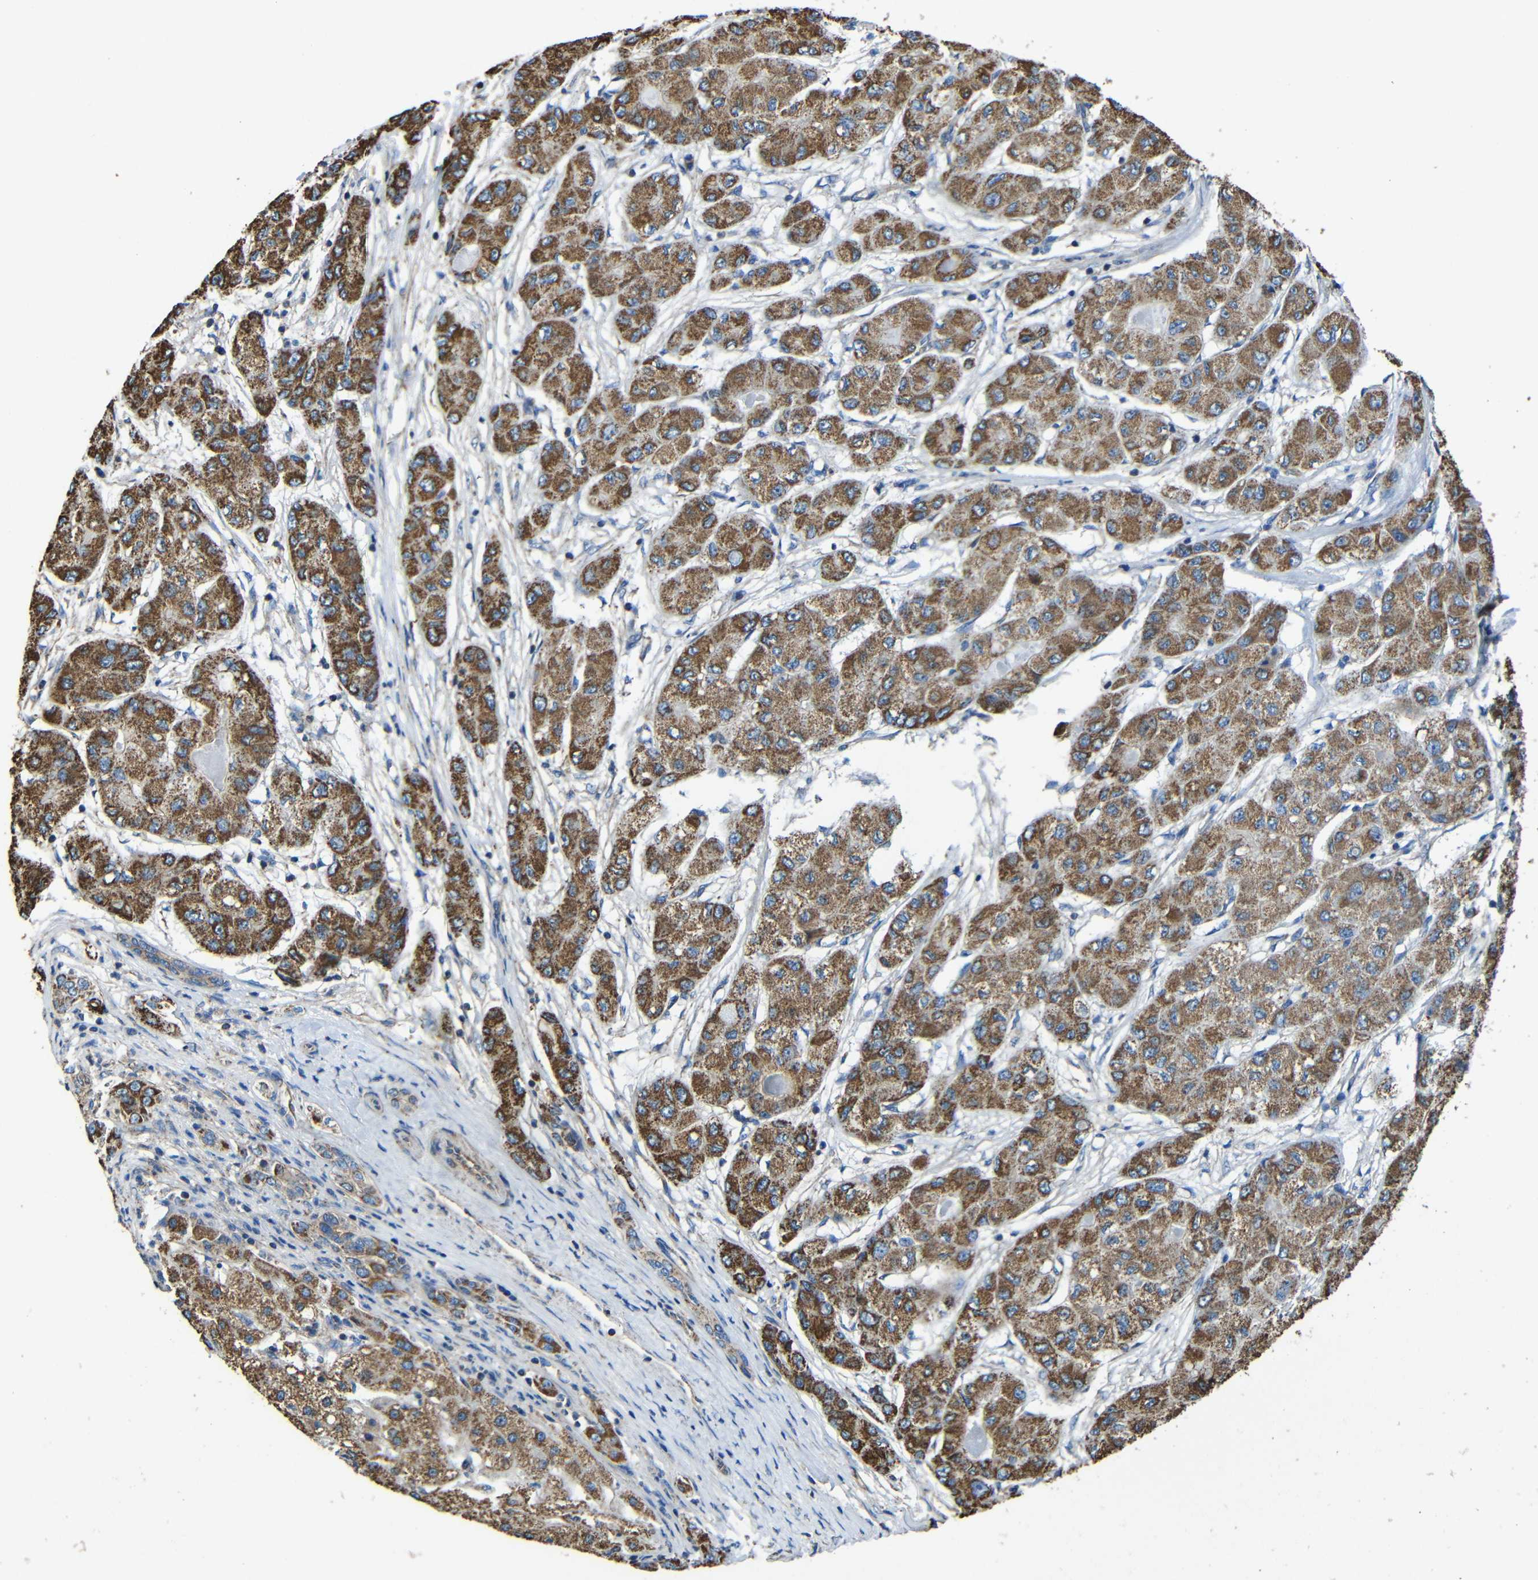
{"staining": {"intensity": "strong", "quantity": ">75%", "location": "cytoplasmic/membranous"}, "tissue": "liver cancer", "cell_type": "Tumor cells", "image_type": "cancer", "snomed": [{"axis": "morphology", "description": "Carcinoma, Hepatocellular, NOS"}, {"axis": "topography", "description": "Liver"}], "caption": "Immunohistochemical staining of human liver cancer (hepatocellular carcinoma) reveals strong cytoplasmic/membranous protein expression in about >75% of tumor cells.", "gene": "INTS6L", "patient": {"sex": "male", "age": 80}}